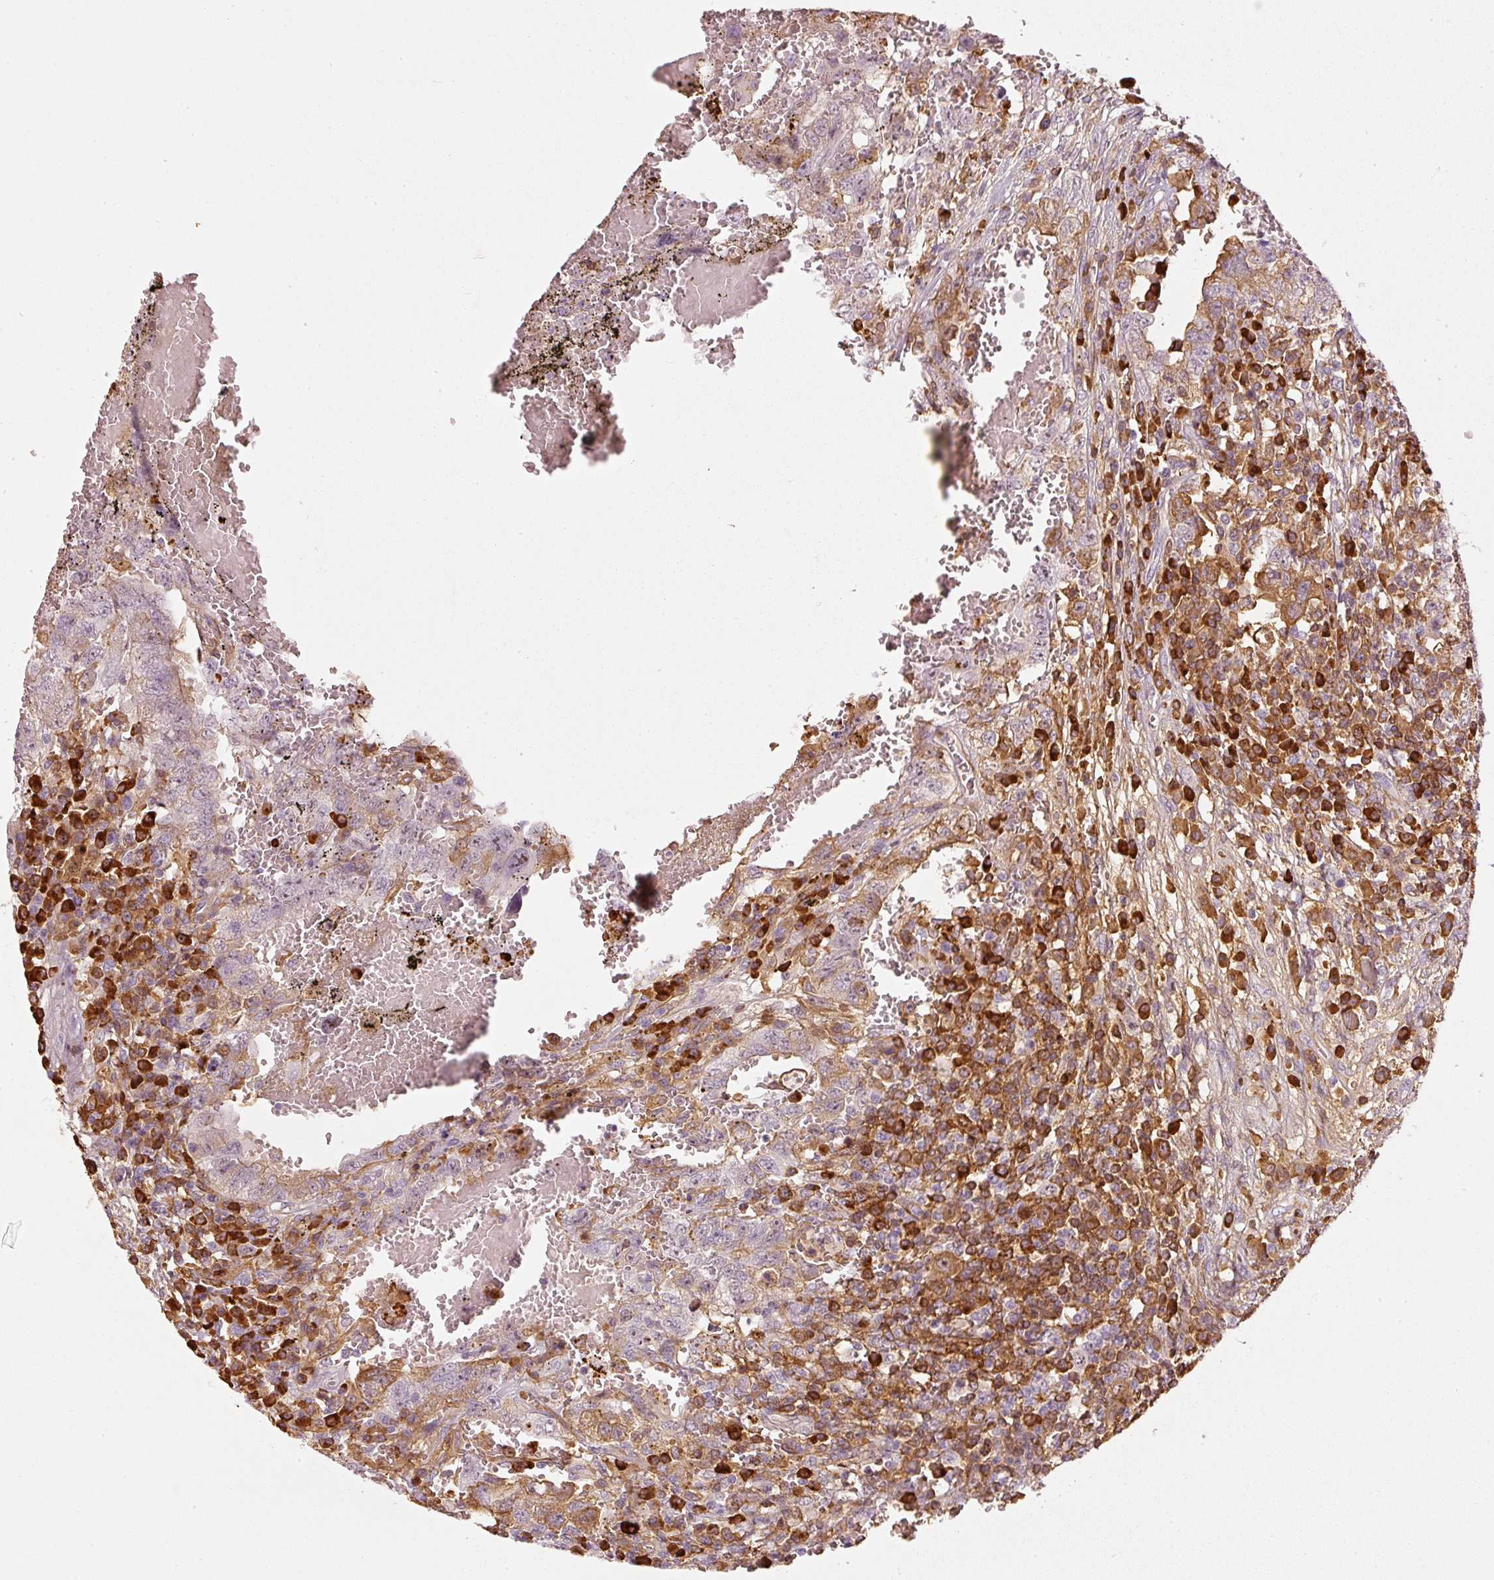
{"staining": {"intensity": "moderate", "quantity": "25%-75%", "location": "cytoplasmic/membranous"}, "tissue": "testis cancer", "cell_type": "Tumor cells", "image_type": "cancer", "snomed": [{"axis": "morphology", "description": "Carcinoma, Embryonal, NOS"}, {"axis": "topography", "description": "Testis"}], "caption": "A micrograph showing moderate cytoplasmic/membranous positivity in about 25%-75% of tumor cells in testis cancer, as visualized by brown immunohistochemical staining.", "gene": "VCAM1", "patient": {"sex": "male", "age": 26}}